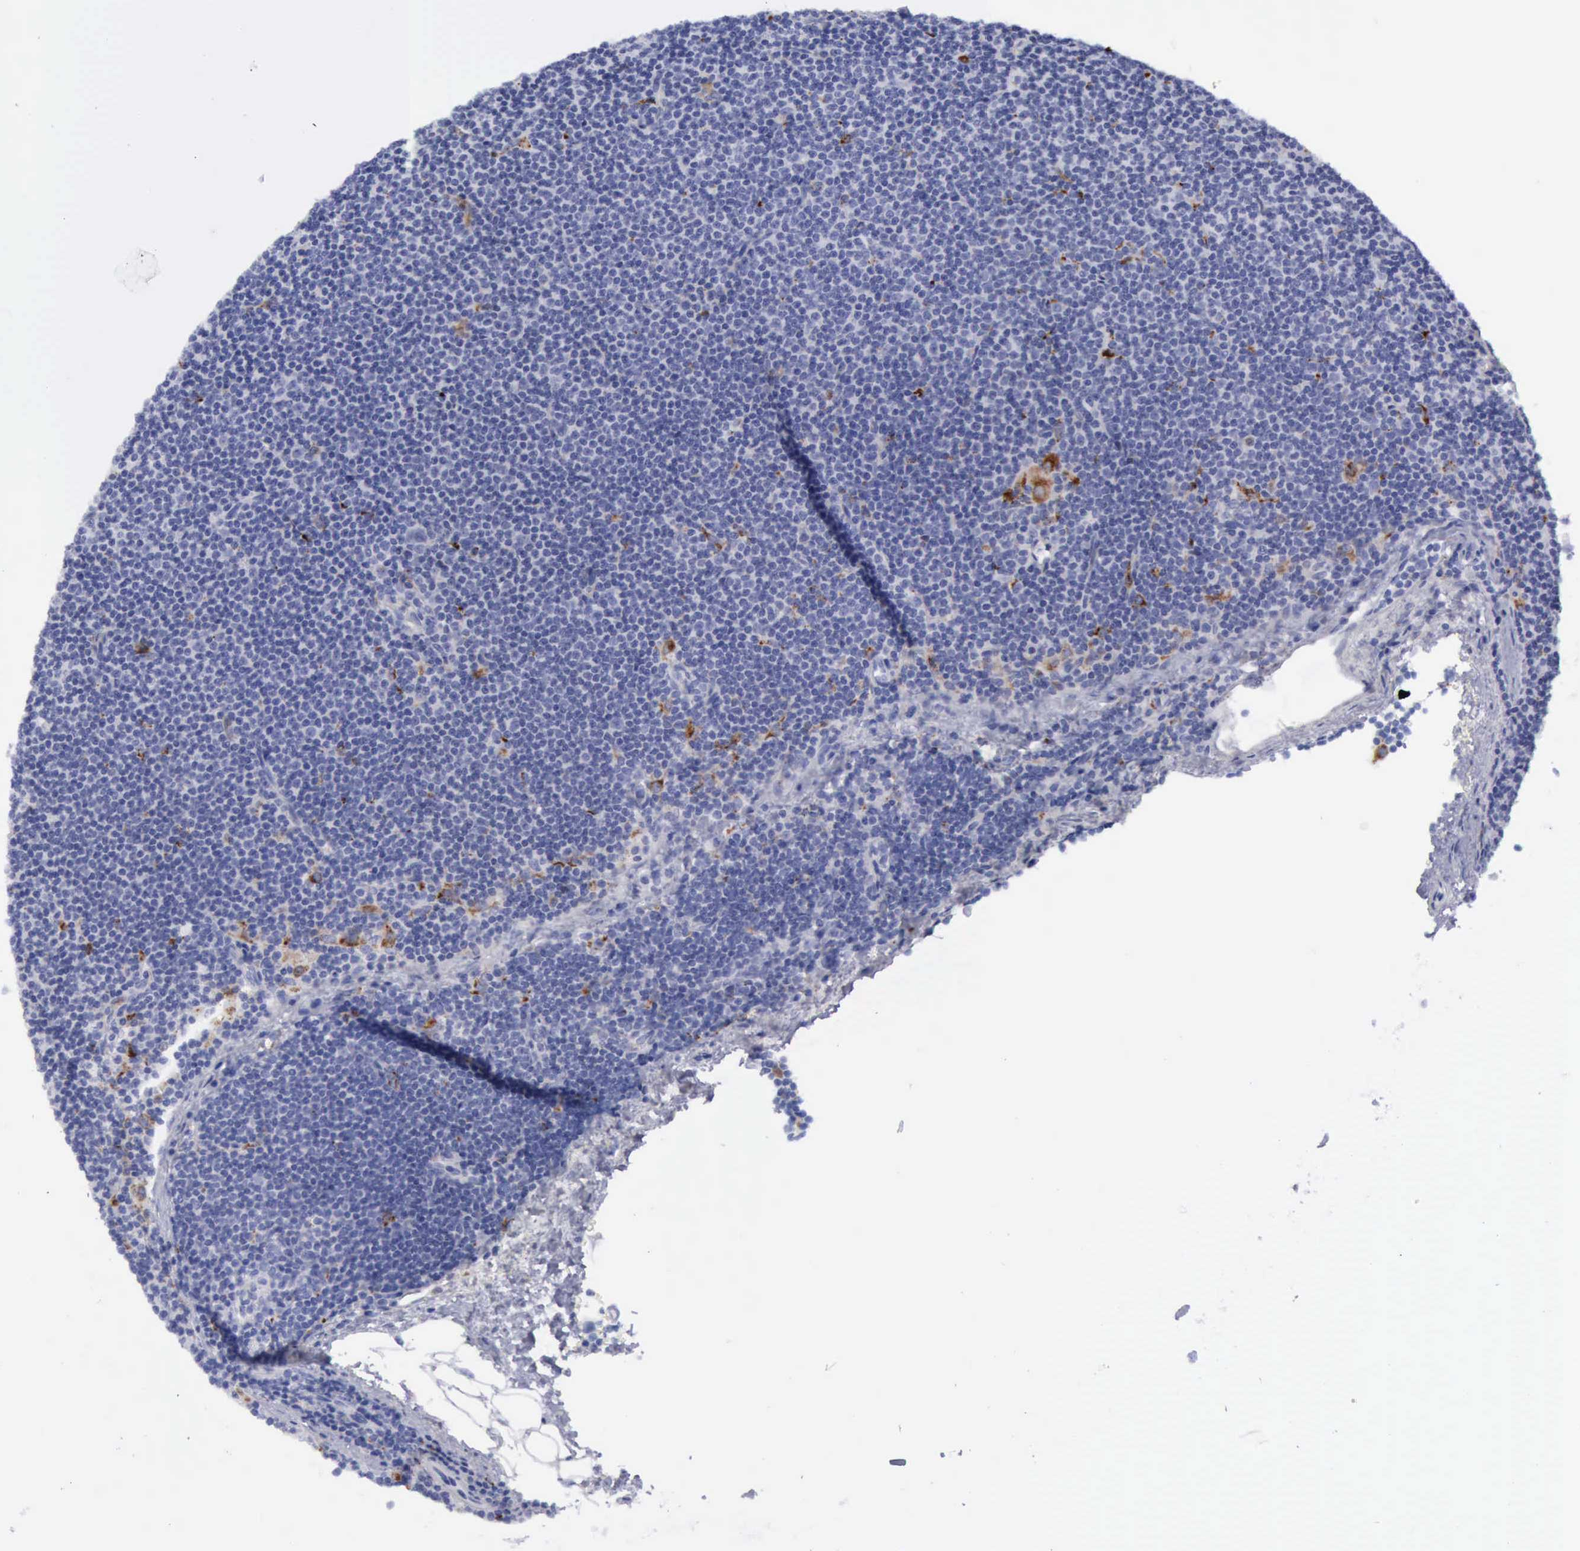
{"staining": {"intensity": "negative", "quantity": "none", "location": "none"}, "tissue": "lymphoma", "cell_type": "Tumor cells", "image_type": "cancer", "snomed": [{"axis": "morphology", "description": "Malignant lymphoma, non-Hodgkin's type, Low grade"}, {"axis": "topography", "description": "Lymph node"}], "caption": "Immunohistochemical staining of human lymphoma demonstrates no significant staining in tumor cells.", "gene": "CTSS", "patient": {"sex": "female", "age": 69}}